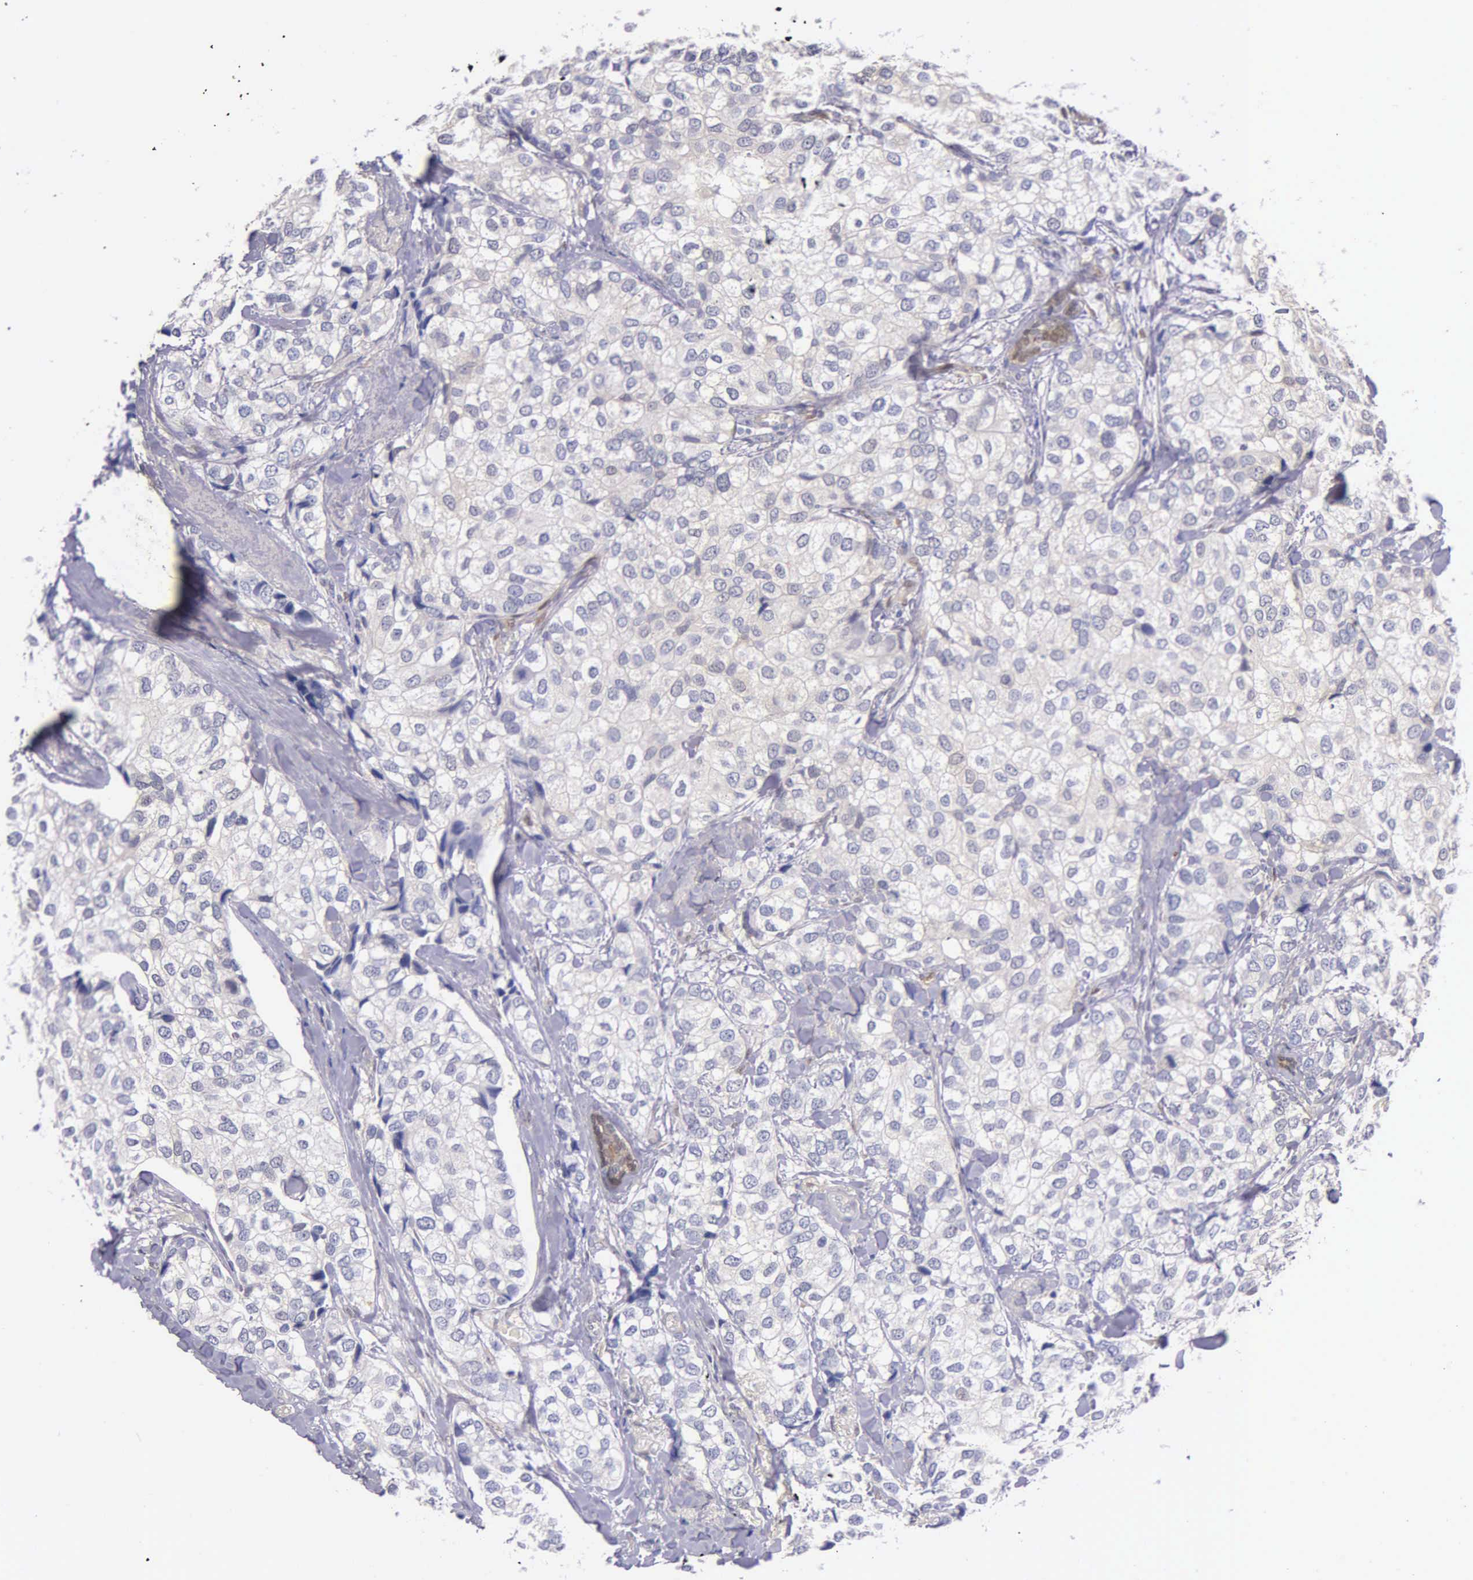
{"staining": {"intensity": "negative", "quantity": "none", "location": "none"}, "tissue": "breast cancer", "cell_type": "Tumor cells", "image_type": "cancer", "snomed": [{"axis": "morphology", "description": "Duct carcinoma"}, {"axis": "topography", "description": "Breast"}], "caption": "Image shows no protein staining in tumor cells of intraductal carcinoma (breast) tissue.", "gene": "GSTT2", "patient": {"sex": "female", "age": 68}}